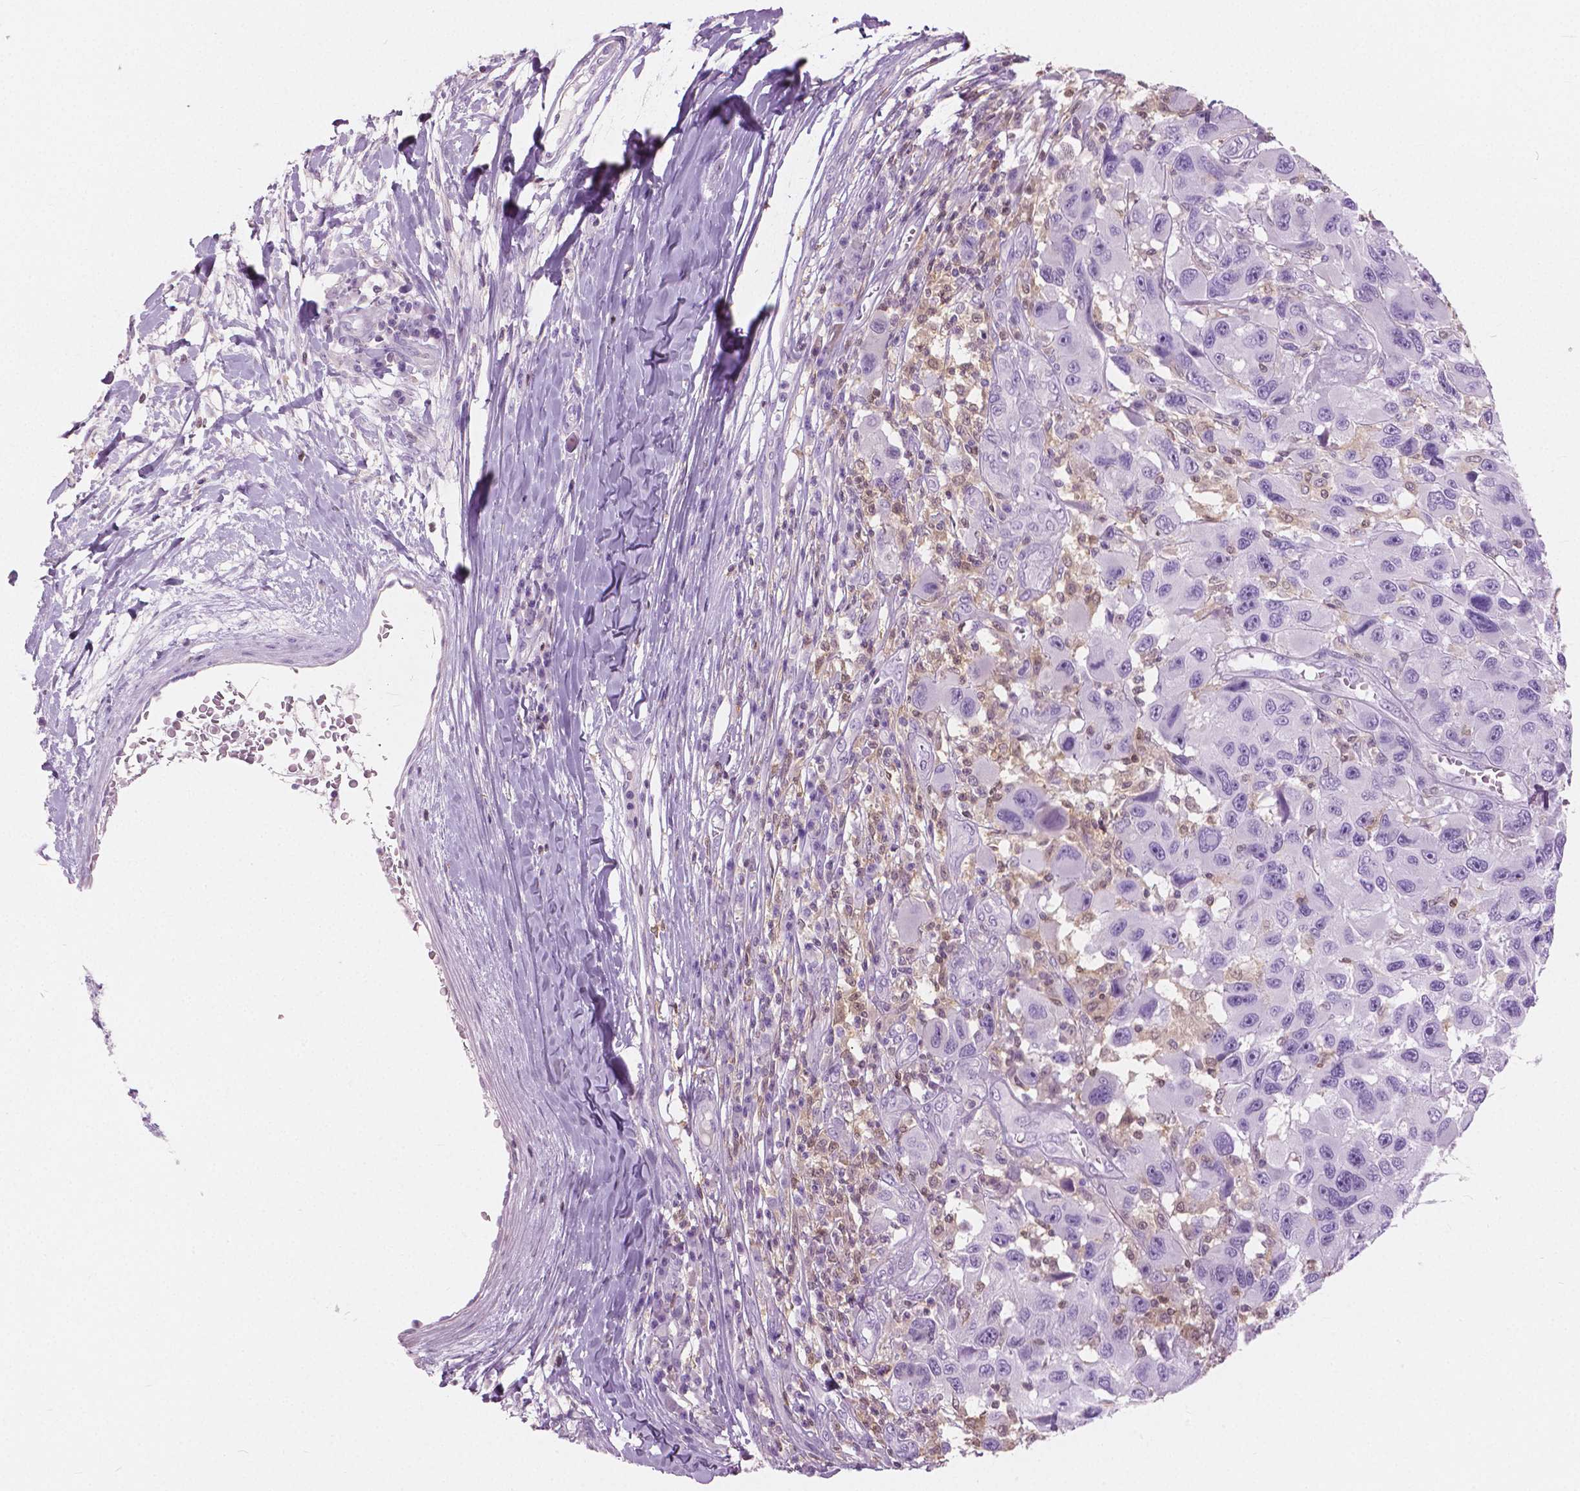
{"staining": {"intensity": "negative", "quantity": "none", "location": "none"}, "tissue": "melanoma", "cell_type": "Tumor cells", "image_type": "cancer", "snomed": [{"axis": "morphology", "description": "Malignant melanoma, NOS"}, {"axis": "topography", "description": "Skin"}], "caption": "Immunohistochemical staining of malignant melanoma shows no significant expression in tumor cells. The staining is performed using DAB (3,3'-diaminobenzidine) brown chromogen with nuclei counter-stained in using hematoxylin.", "gene": "GALM", "patient": {"sex": "male", "age": 53}}